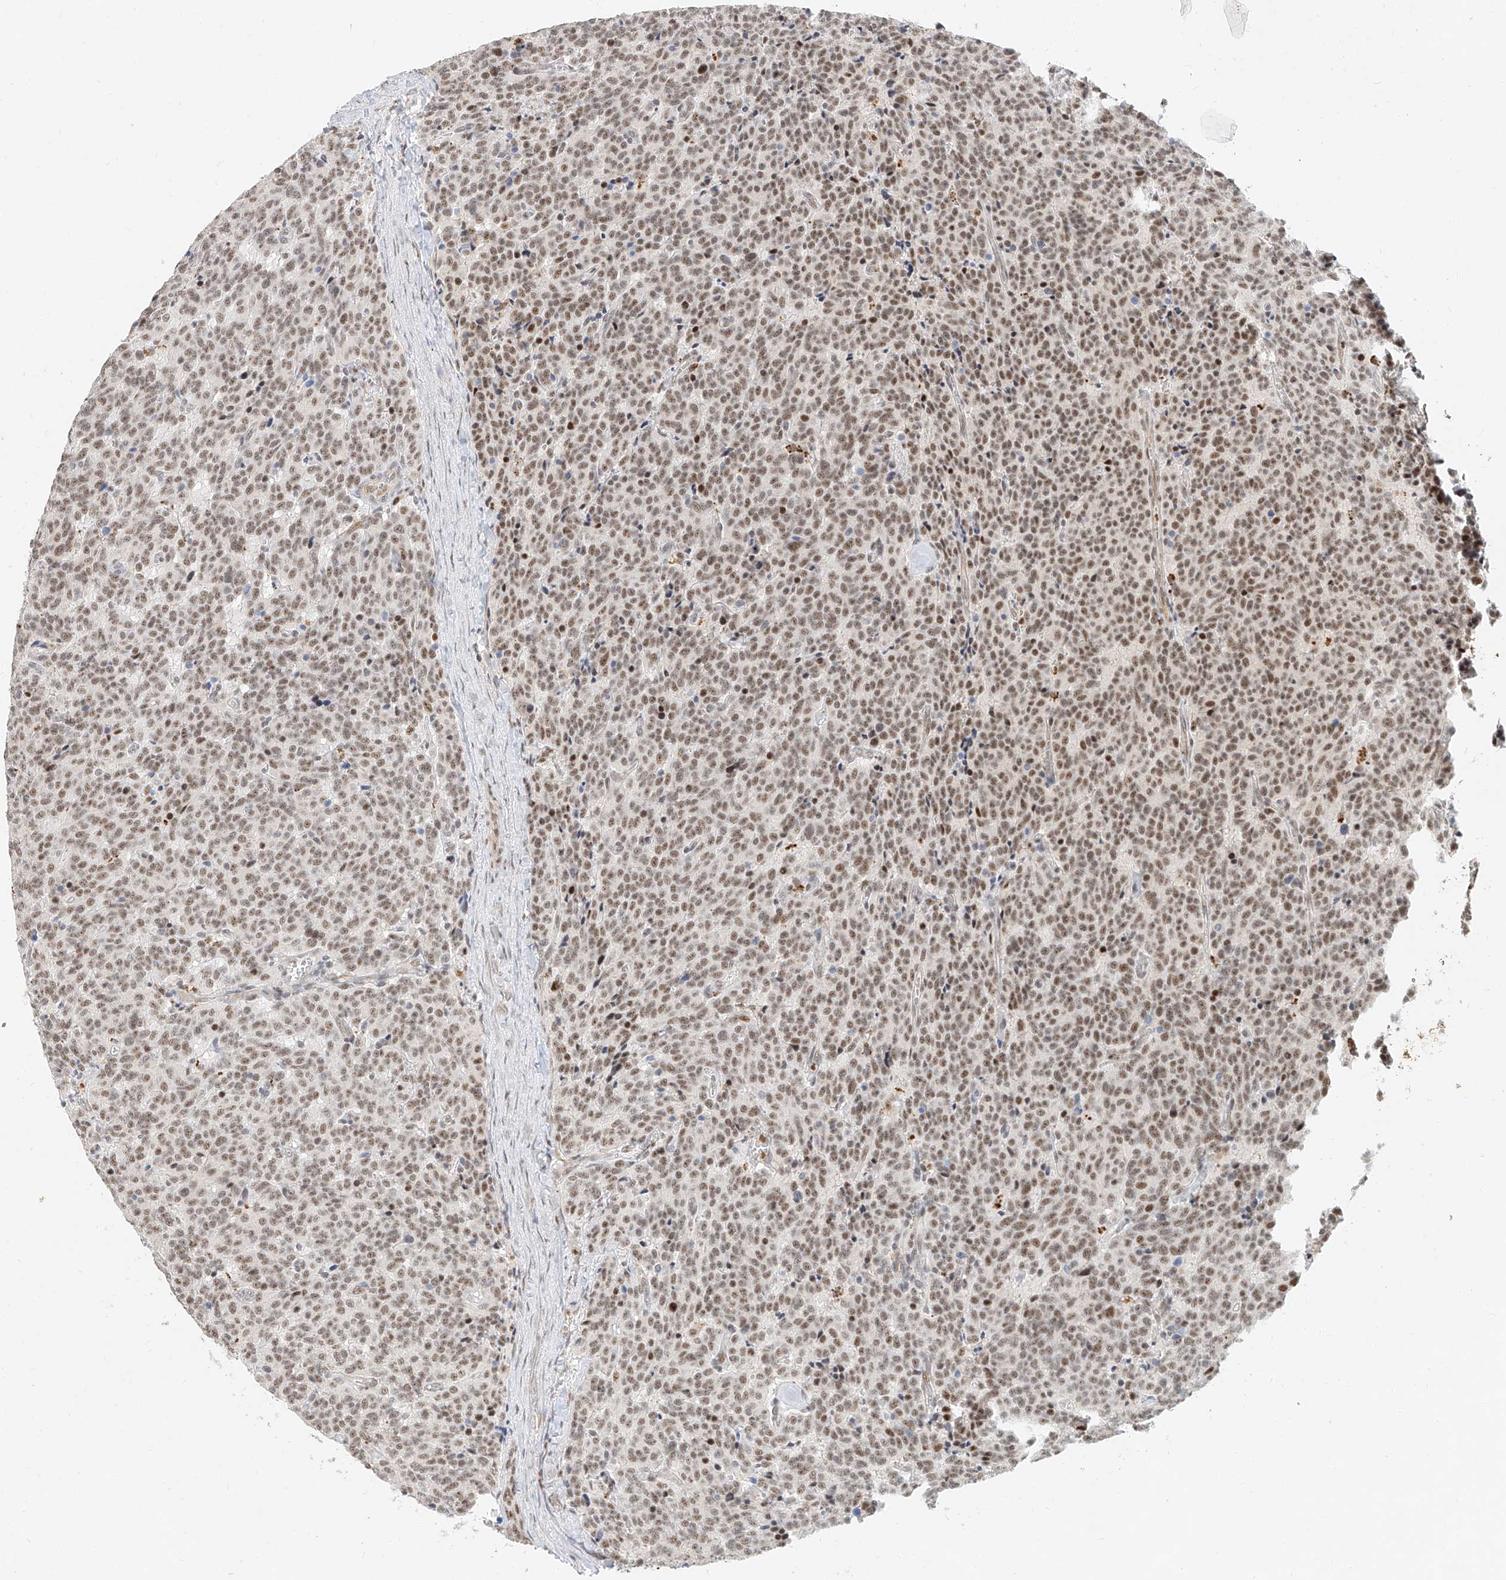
{"staining": {"intensity": "moderate", "quantity": ">75%", "location": "nuclear"}, "tissue": "carcinoid", "cell_type": "Tumor cells", "image_type": "cancer", "snomed": [{"axis": "morphology", "description": "Carcinoid, malignant, NOS"}, {"axis": "topography", "description": "Lung"}], "caption": "Immunohistochemistry of carcinoid (malignant) demonstrates medium levels of moderate nuclear expression in about >75% of tumor cells.", "gene": "CXorf58", "patient": {"sex": "female", "age": 46}}